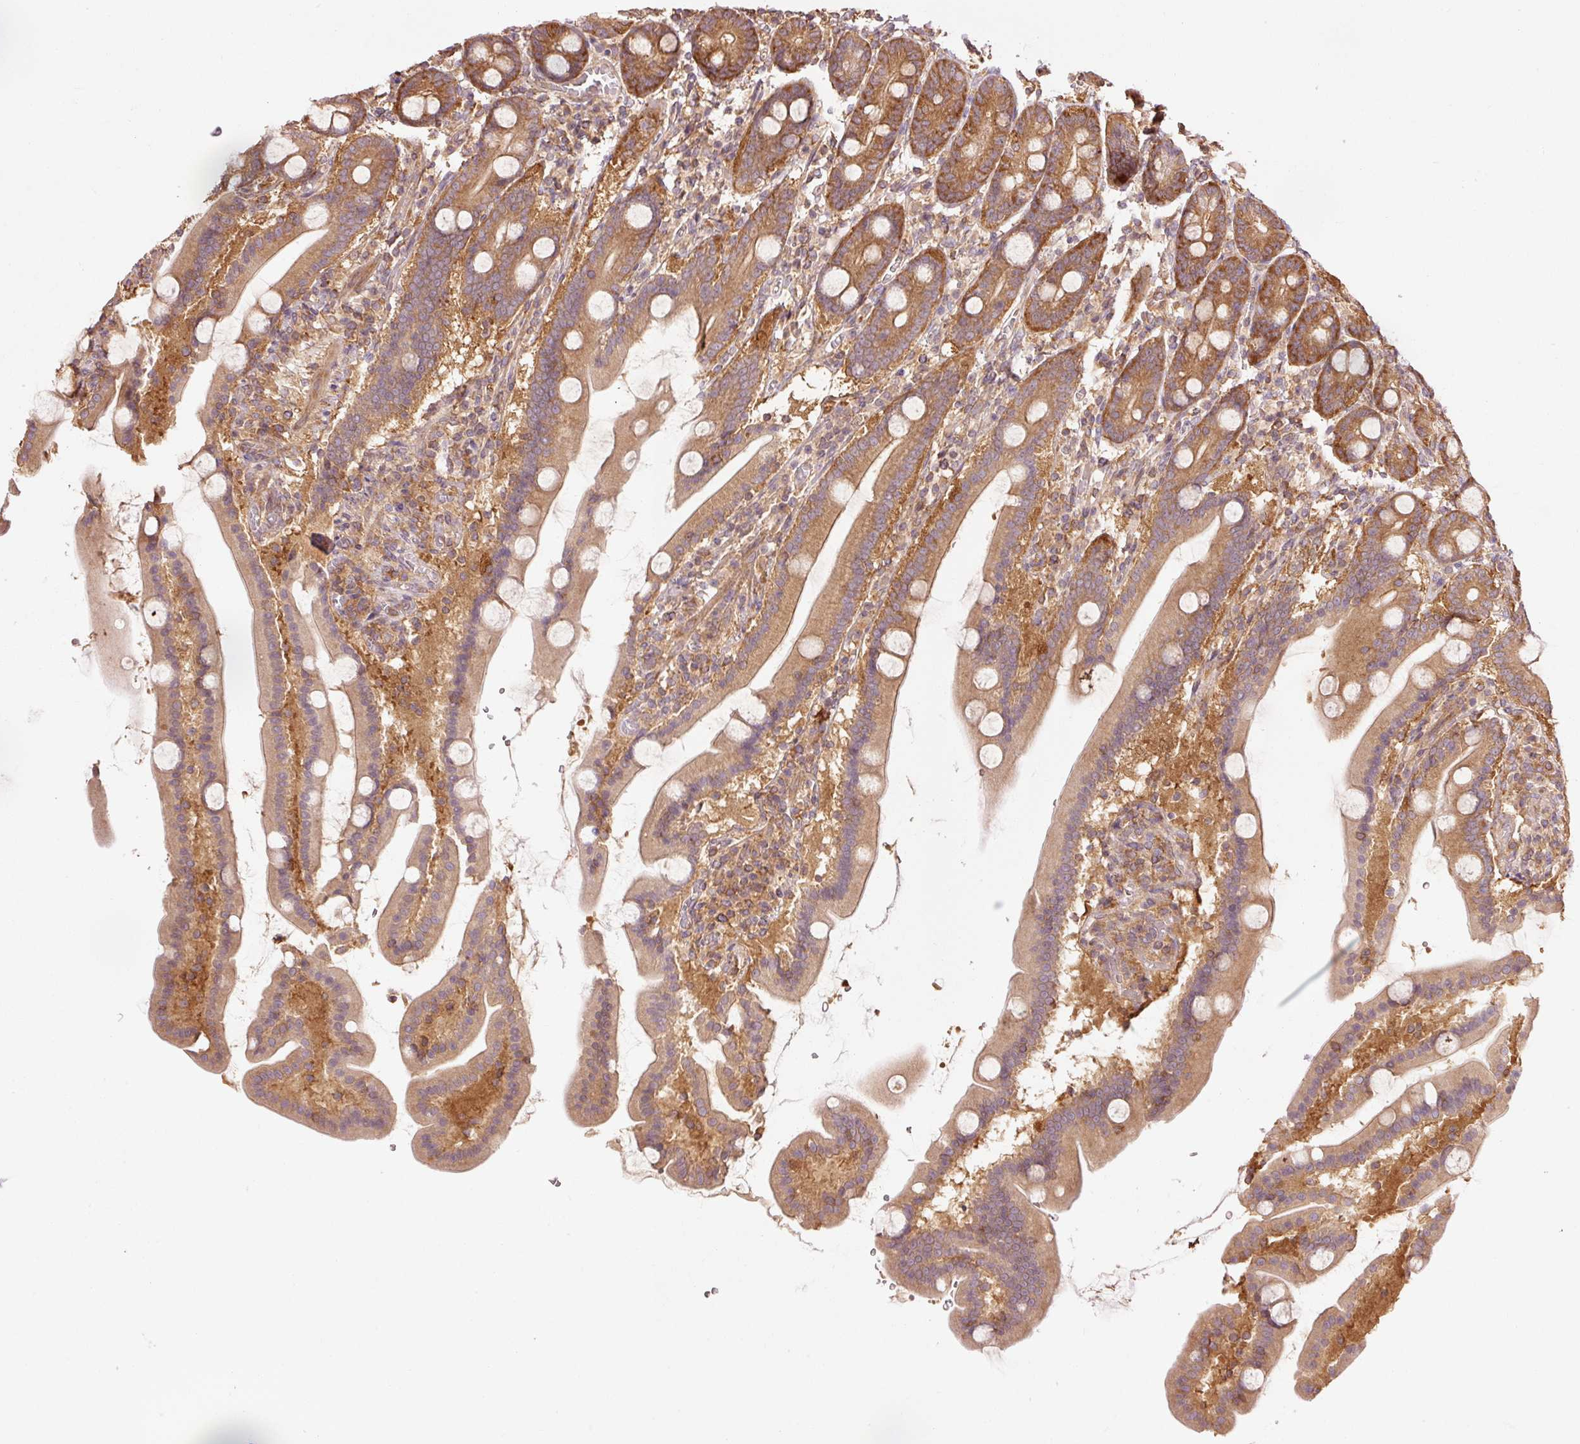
{"staining": {"intensity": "moderate", "quantity": ">75%", "location": "cytoplasmic/membranous"}, "tissue": "duodenum", "cell_type": "Glandular cells", "image_type": "normal", "snomed": [{"axis": "morphology", "description": "Normal tissue, NOS"}, {"axis": "topography", "description": "Duodenum"}], "caption": "A histopathology image showing moderate cytoplasmic/membranous expression in approximately >75% of glandular cells in normal duodenum, as visualized by brown immunohistochemical staining.", "gene": "PDAP1", "patient": {"sex": "male", "age": 55}}